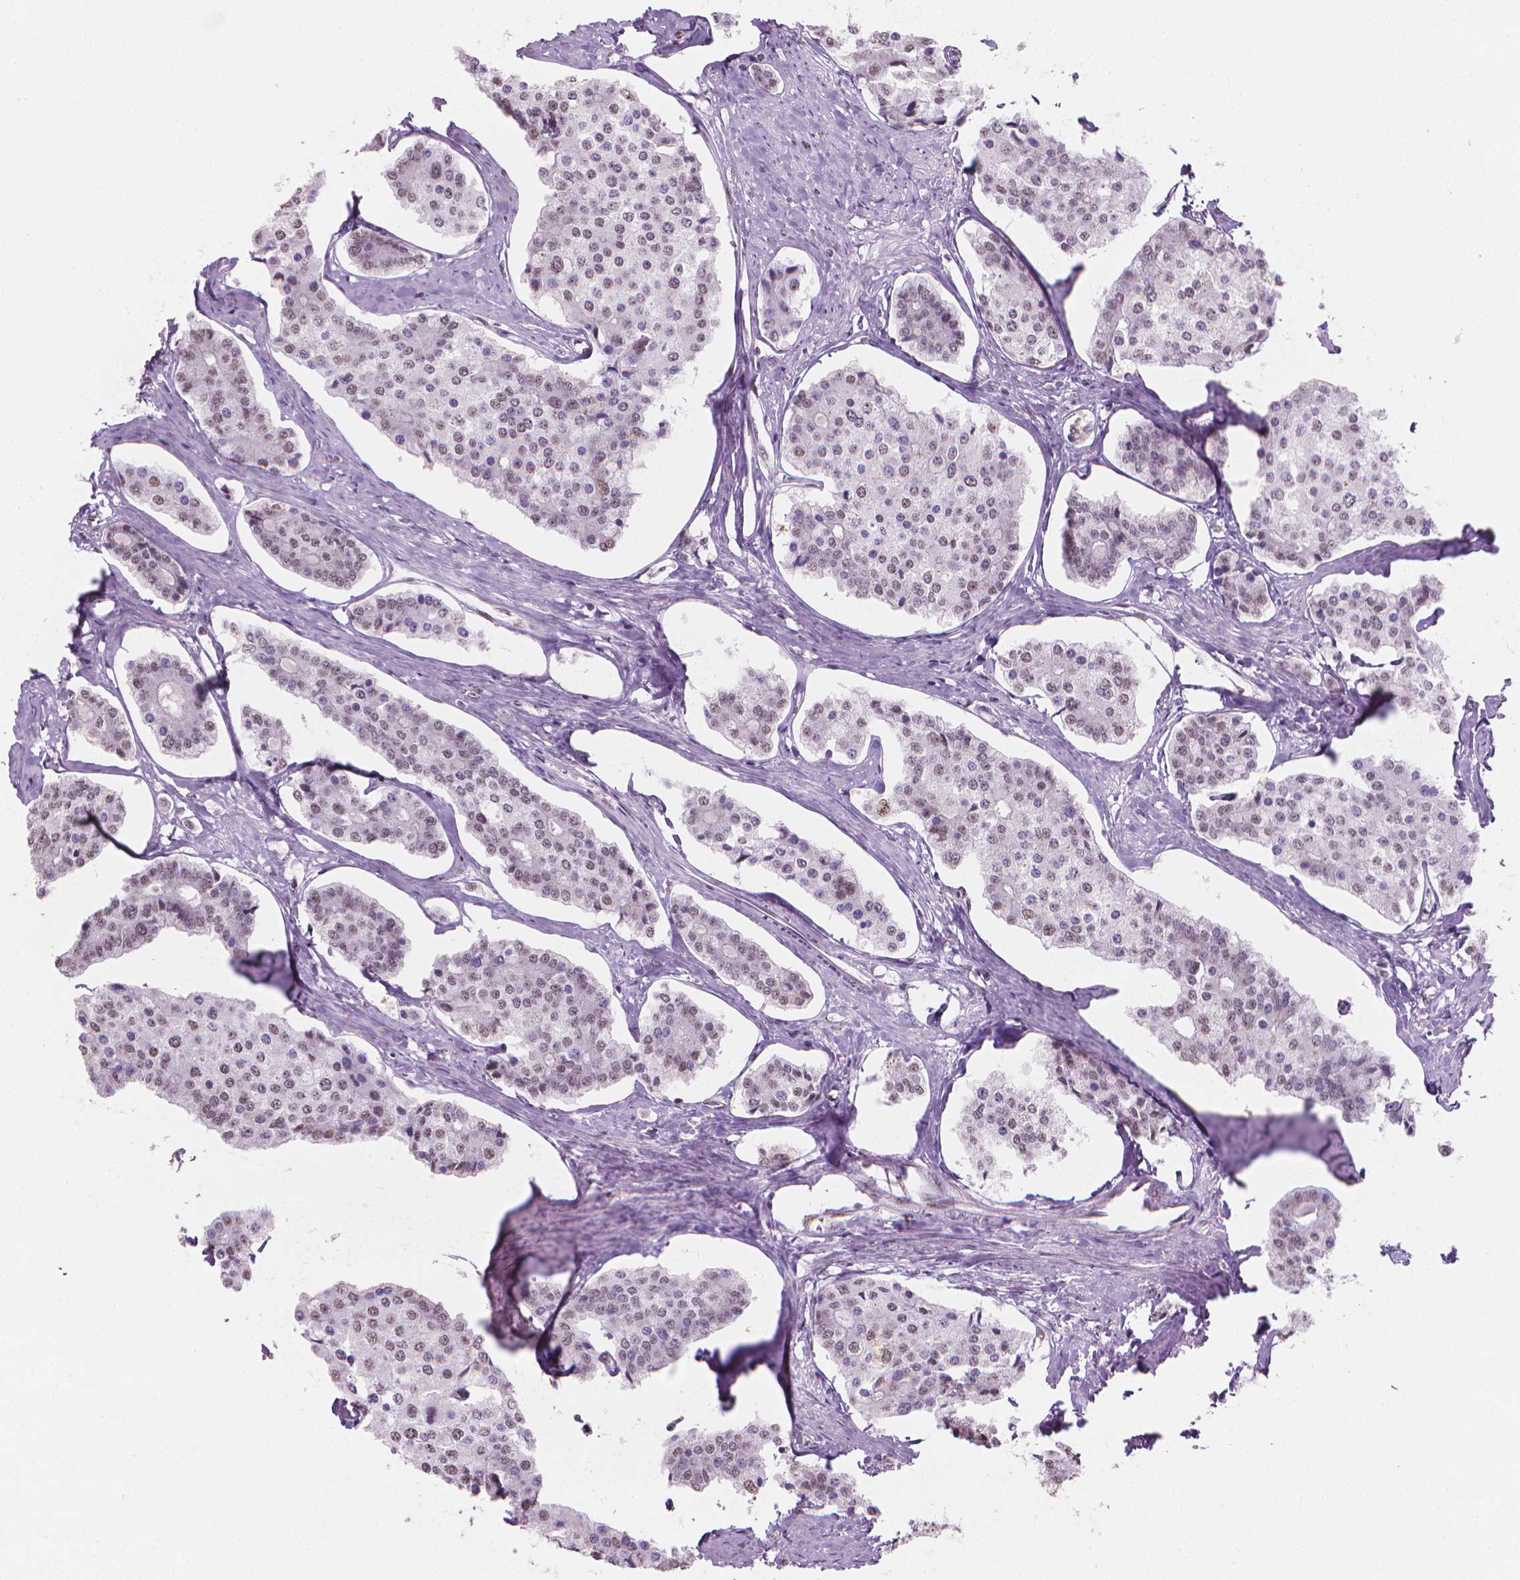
{"staining": {"intensity": "weak", "quantity": "<25%", "location": "nuclear"}, "tissue": "carcinoid", "cell_type": "Tumor cells", "image_type": "cancer", "snomed": [{"axis": "morphology", "description": "Carcinoid, malignant, NOS"}, {"axis": "topography", "description": "Small intestine"}], "caption": "High power microscopy micrograph of an immunohistochemistry (IHC) micrograph of carcinoid, revealing no significant expression in tumor cells.", "gene": "PIAS2", "patient": {"sex": "female", "age": 65}}